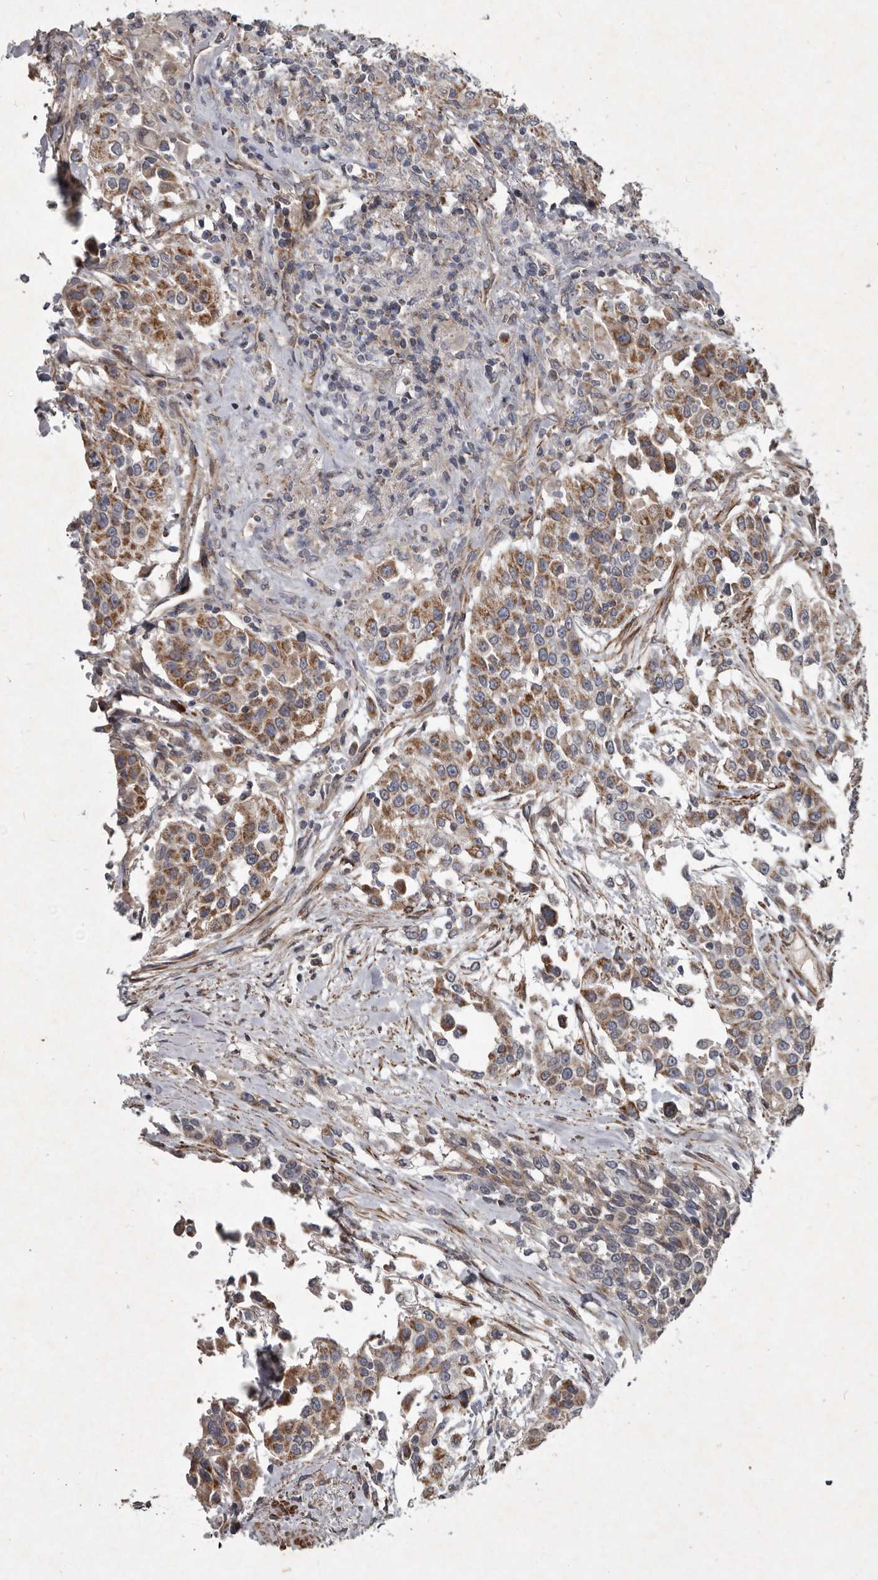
{"staining": {"intensity": "moderate", "quantity": ">75%", "location": "cytoplasmic/membranous"}, "tissue": "urothelial cancer", "cell_type": "Tumor cells", "image_type": "cancer", "snomed": [{"axis": "morphology", "description": "Urothelial carcinoma, High grade"}, {"axis": "topography", "description": "Urinary bladder"}], "caption": "This is an image of IHC staining of urothelial cancer, which shows moderate staining in the cytoplasmic/membranous of tumor cells.", "gene": "MRPS15", "patient": {"sex": "female", "age": 80}}